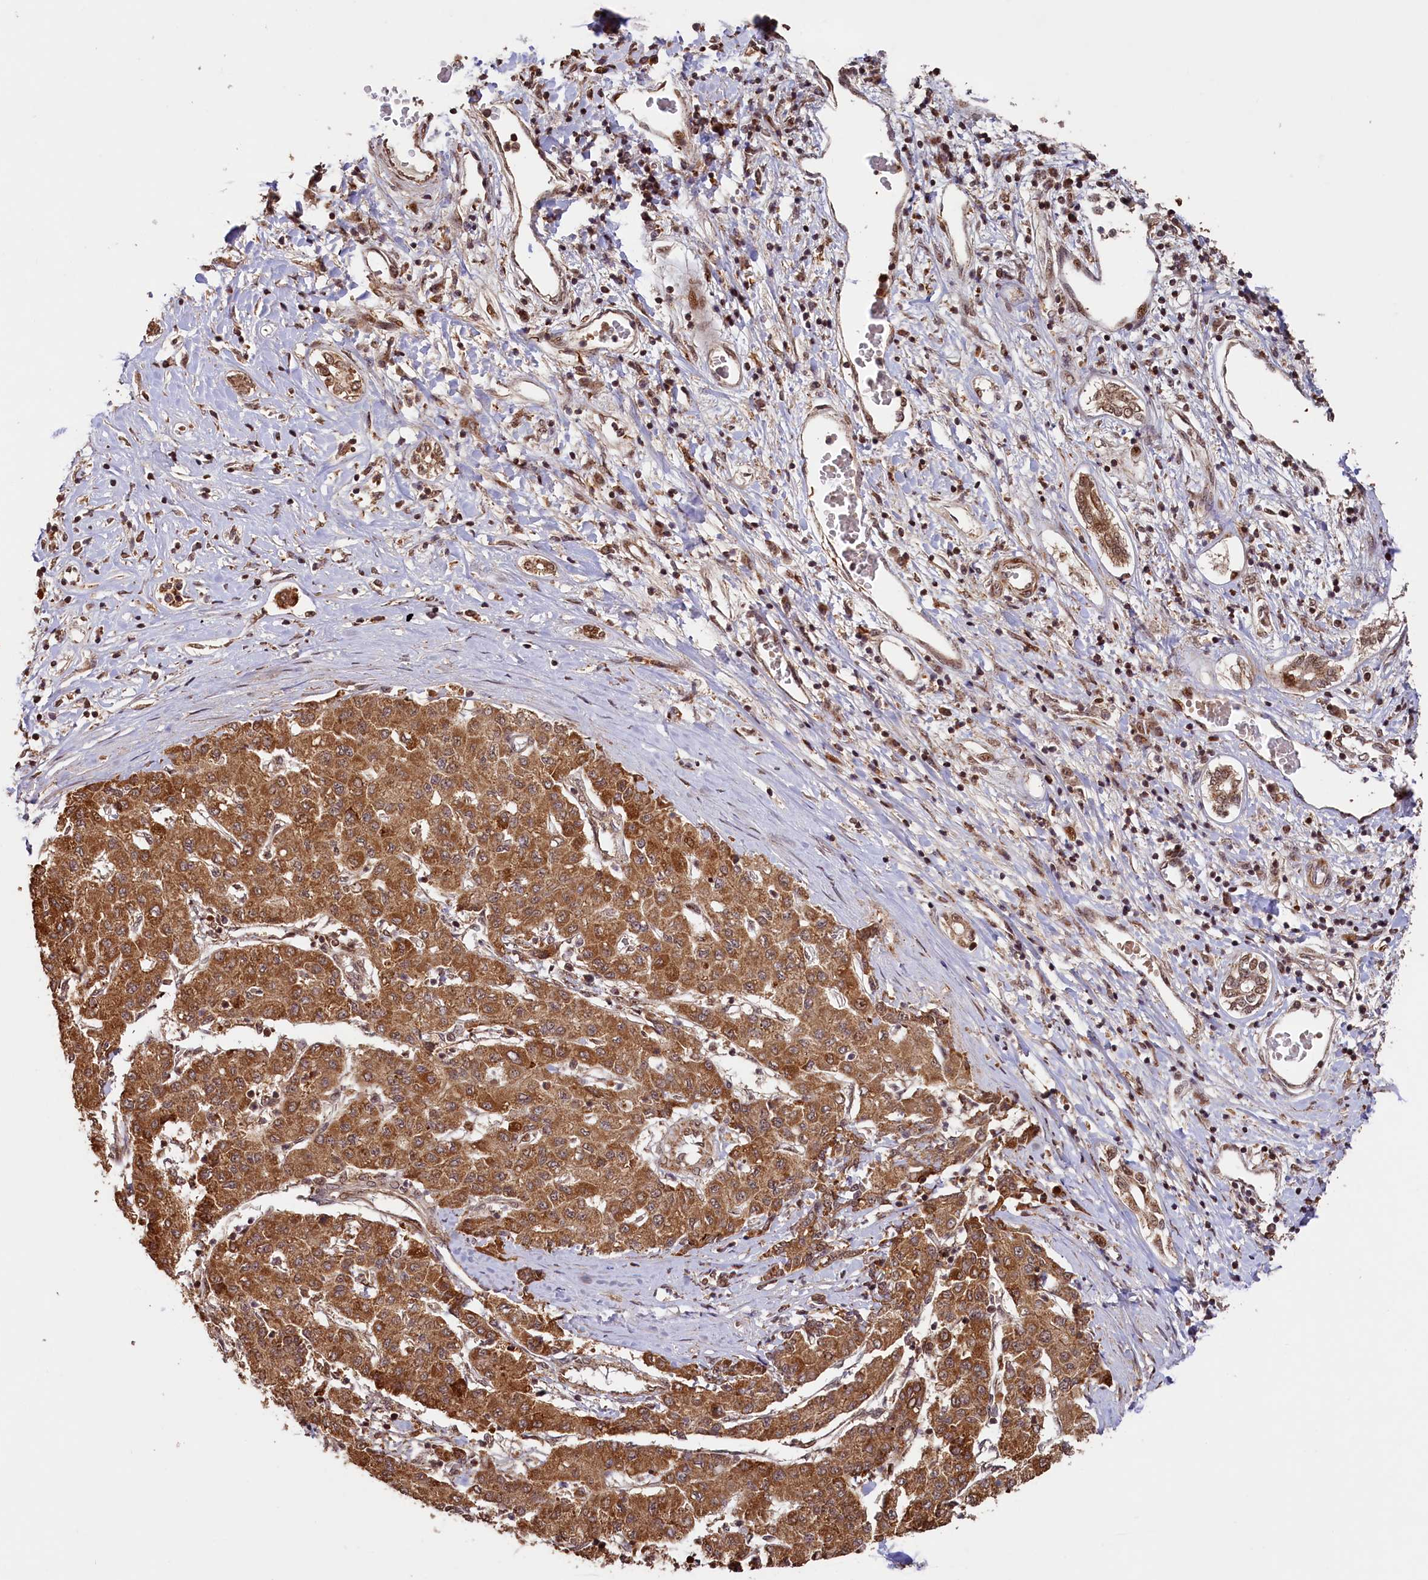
{"staining": {"intensity": "strong", "quantity": ">75%", "location": "cytoplasmic/membranous"}, "tissue": "liver cancer", "cell_type": "Tumor cells", "image_type": "cancer", "snomed": [{"axis": "morphology", "description": "Carcinoma, Hepatocellular, NOS"}, {"axis": "topography", "description": "Liver"}], "caption": "Strong cytoplasmic/membranous protein positivity is seen in approximately >75% of tumor cells in liver hepatocellular carcinoma.", "gene": "SHPRH", "patient": {"sex": "male", "age": 65}}